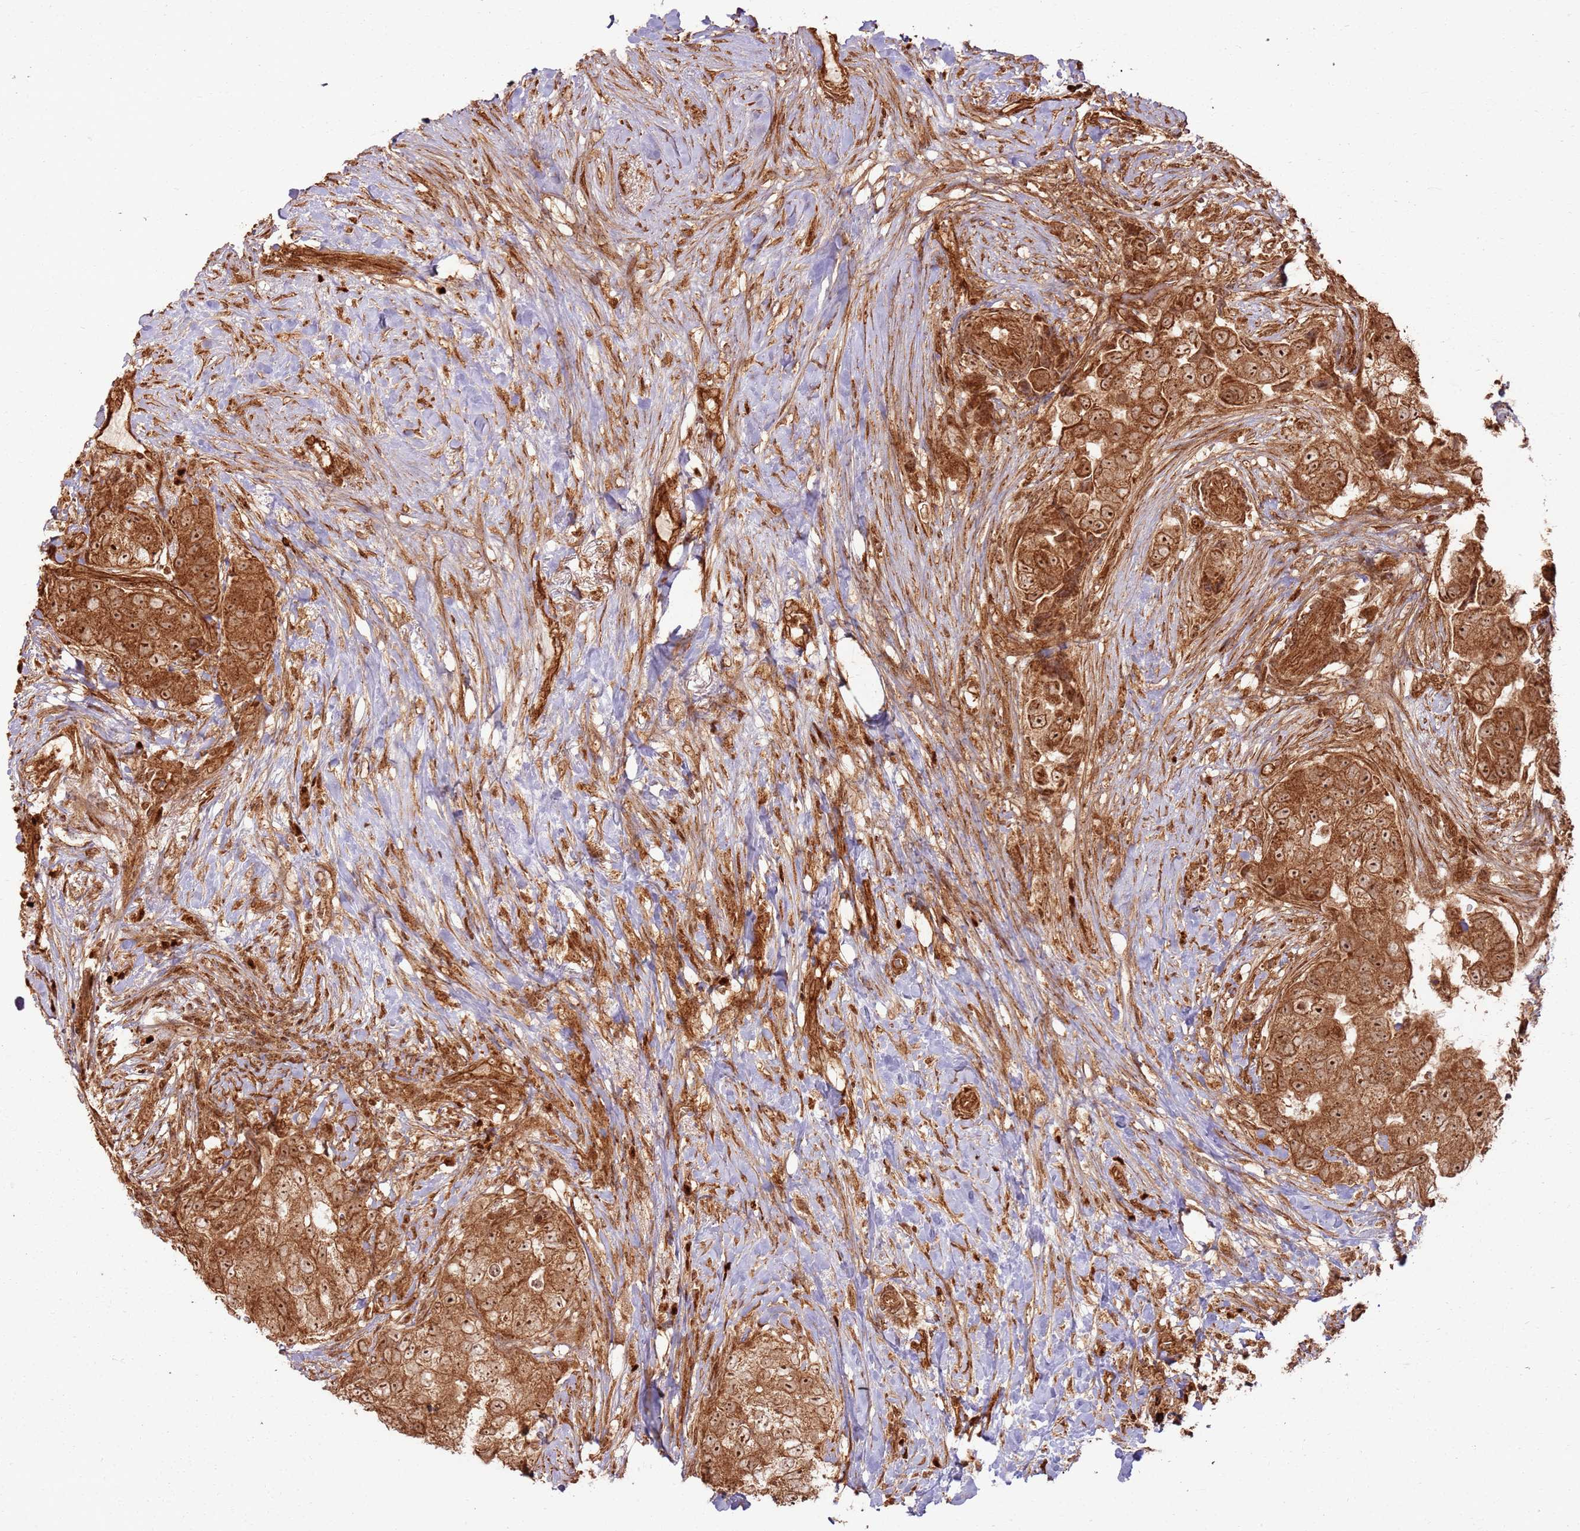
{"staining": {"intensity": "strong", "quantity": ">75%", "location": "cytoplasmic/membranous,nuclear"}, "tissue": "breast cancer", "cell_type": "Tumor cells", "image_type": "cancer", "snomed": [{"axis": "morphology", "description": "Normal tissue, NOS"}, {"axis": "morphology", "description": "Duct carcinoma"}, {"axis": "topography", "description": "Breast"}], "caption": "Immunohistochemical staining of human infiltrating ductal carcinoma (breast) displays high levels of strong cytoplasmic/membranous and nuclear protein expression in about >75% of tumor cells.", "gene": "TBC1D13", "patient": {"sex": "female", "age": 62}}